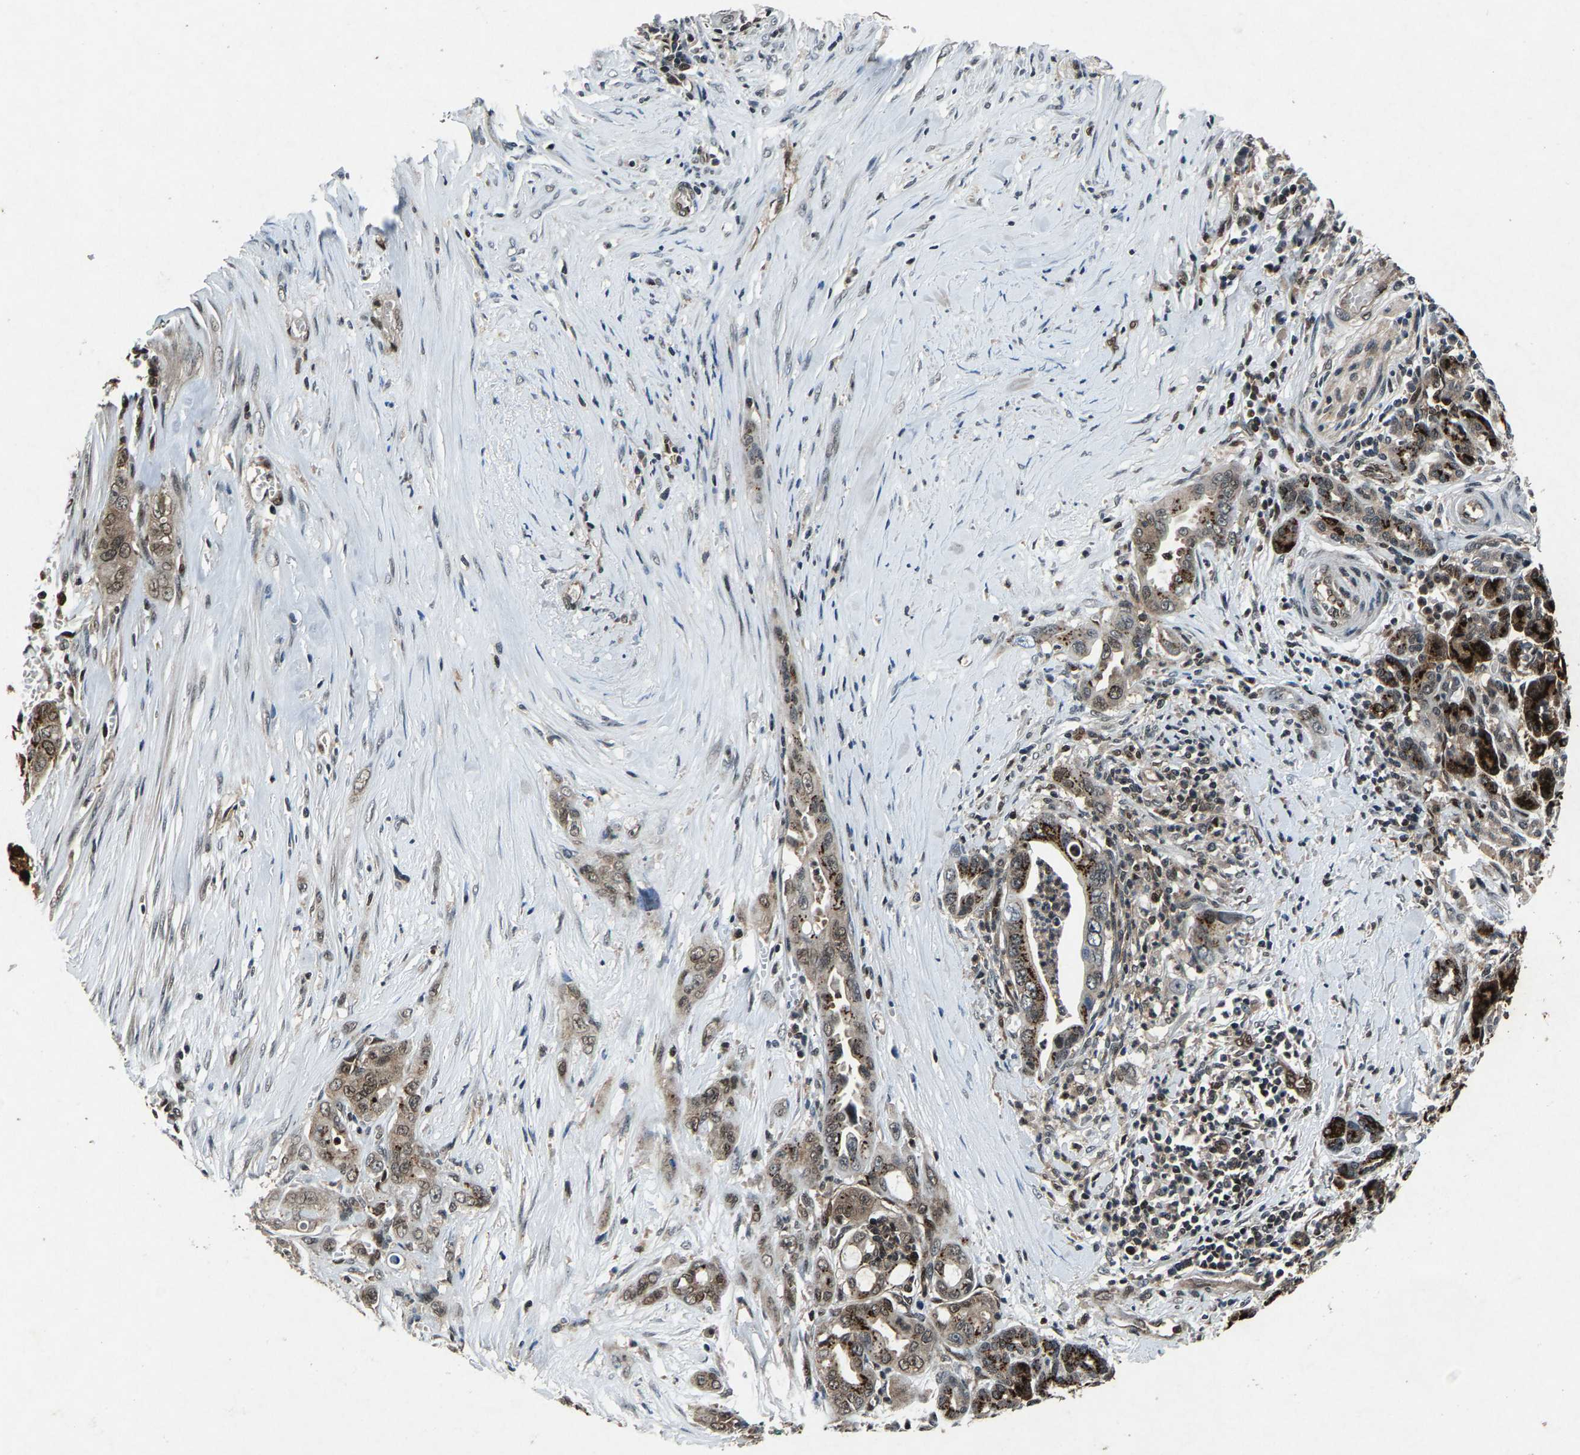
{"staining": {"intensity": "moderate", "quantity": ">75%", "location": "cytoplasmic/membranous,nuclear"}, "tissue": "pancreatic cancer", "cell_type": "Tumor cells", "image_type": "cancer", "snomed": [{"axis": "morphology", "description": "Adenocarcinoma, NOS"}, {"axis": "topography", "description": "Pancreas"}], "caption": "This photomicrograph reveals immunohistochemistry staining of pancreatic adenocarcinoma, with medium moderate cytoplasmic/membranous and nuclear expression in approximately >75% of tumor cells.", "gene": "ATXN3", "patient": {"sex": "male", "age": 59}}